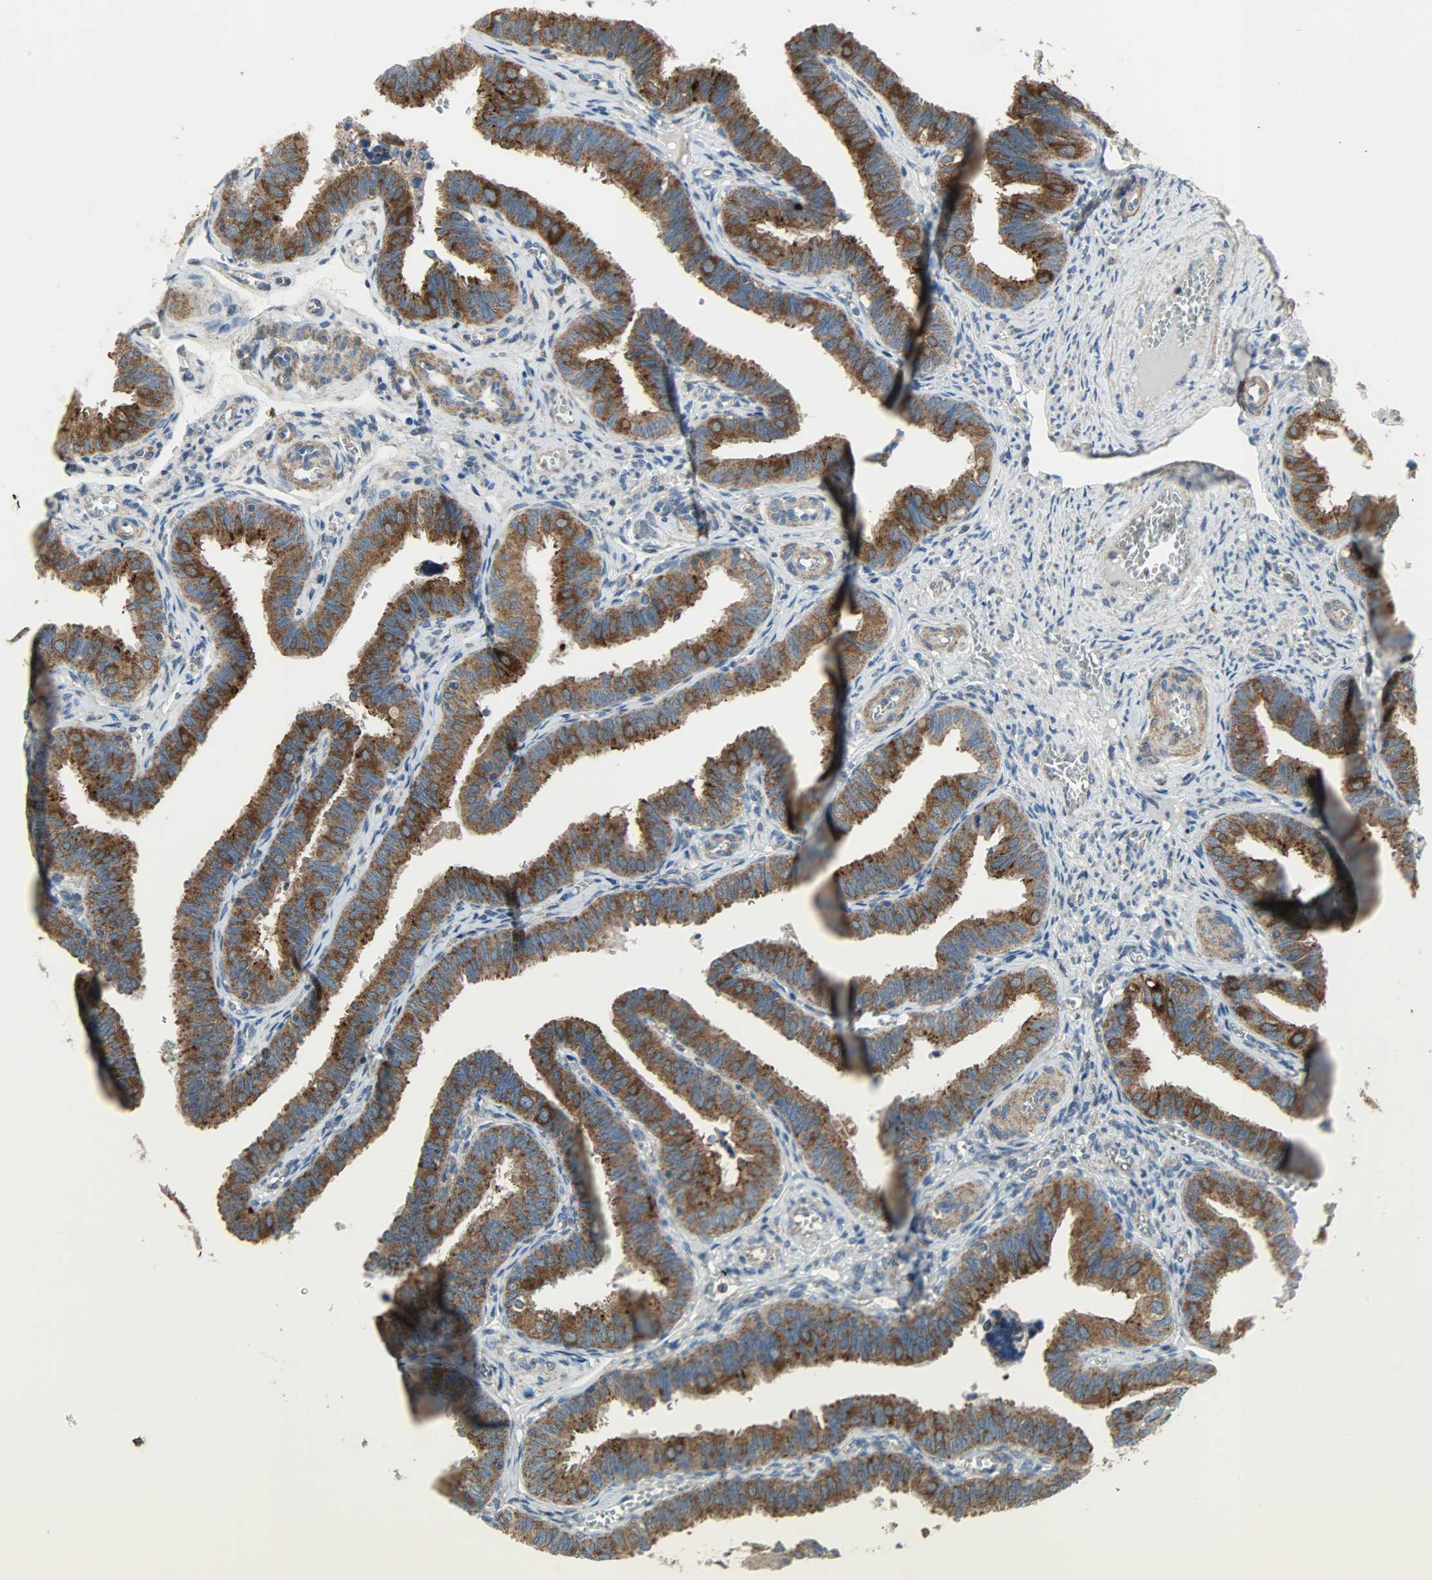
{"staining": {"intensity": "moderate", "quantity": ">75%", "location": "cytoplasmic/membranous"}, "tissue": "fallopian tube", "cell_type": "Glandular cells", "image_type": "normal", "snomed": [{"axis": "morphology", "description": "Normal tissue, NOS"}, {"axis": "topography", "description": "Fallopian tube"}], "caption": "Protein staining of benign fallopian tube demonstrates moderate cytoplasmic/membranous expression in about >75% of glandular cells.", "gene": "DNAJA4", "patient": {"sex": "female", "age": 46}}